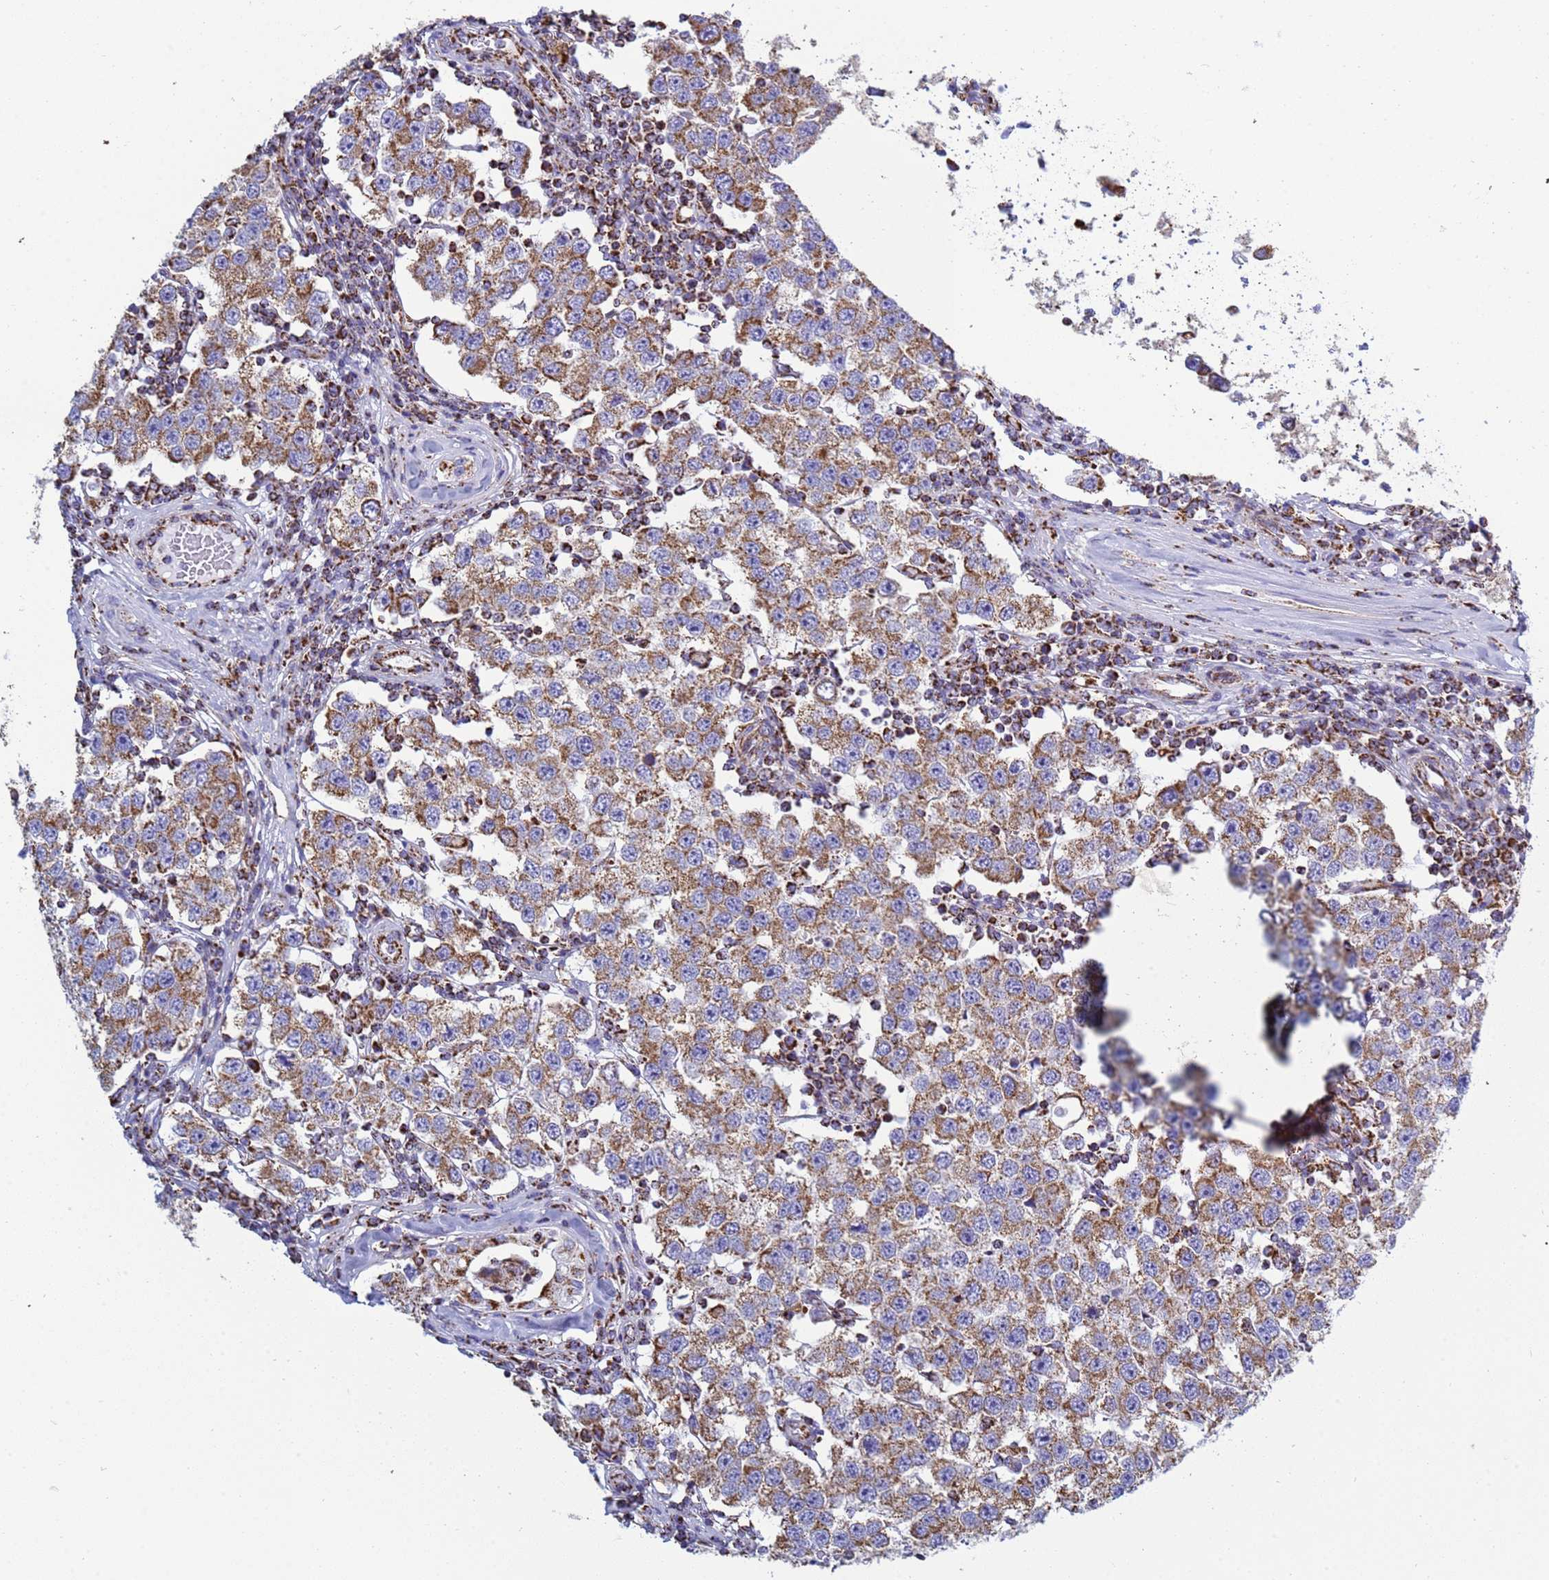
{"staining": {"intensity": "moderate", "quantity": ">75%", "location": "cytoplasmic/membranous"}, "tissue": "testis cancer", "cell_type": "Tumor cells", "image_type": "cancer", "snomed": [{"axis": "morphology", "description": "Seminoma, NOS"}, {"axis": "topography", "description": "Testis"}], "caption": "Immunohistochemical staining of human seminoma (testis) reveals moderate cytoplasmic/membranous protein expression in about >75% of tumor cells. The protein is shown in brown color, while the nuclei are stained blue.", "gene": "COQ4", "patient": {"sex": "male", "age": 34}}